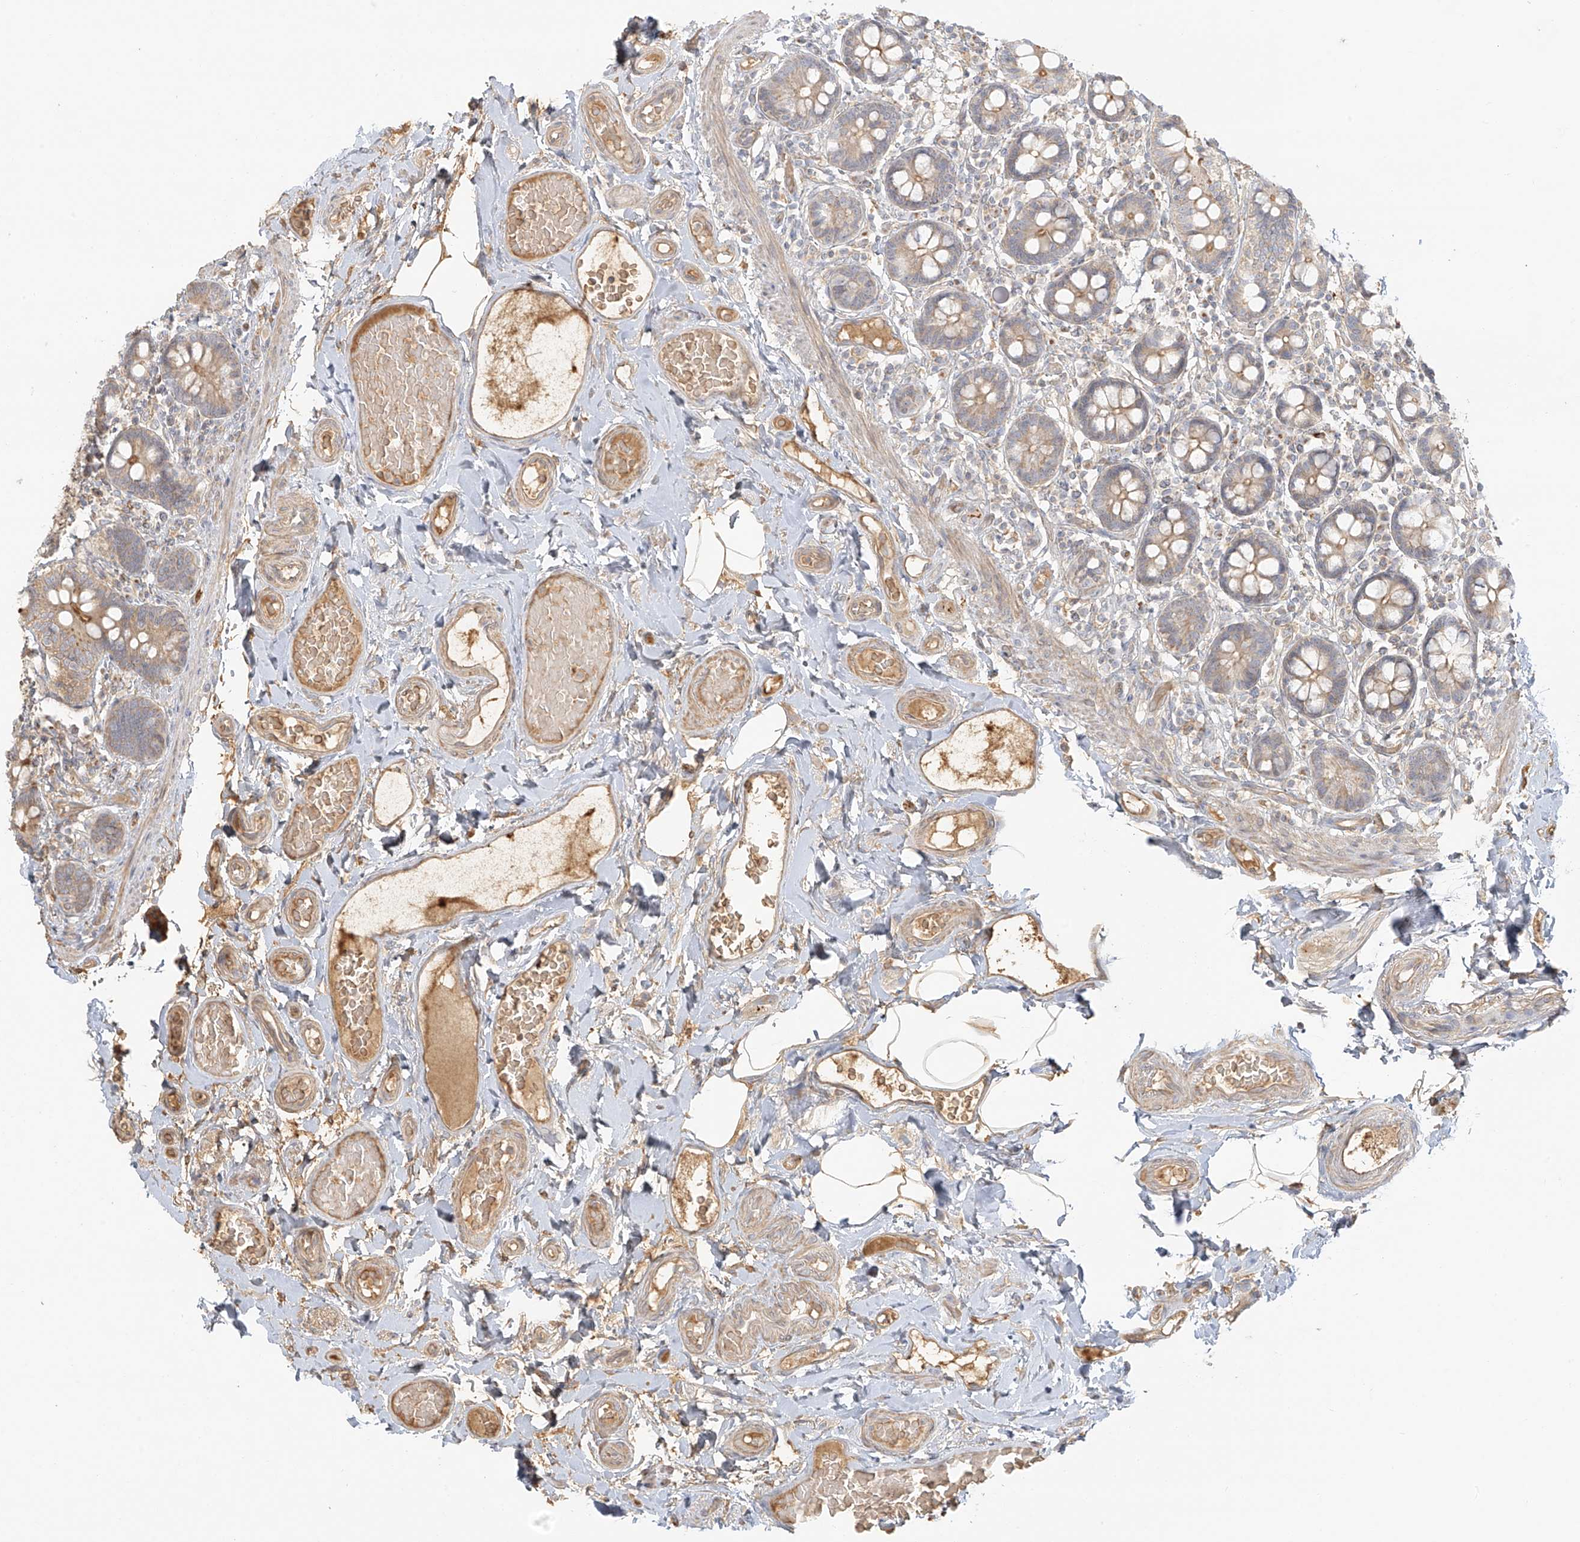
{"staining": {"intensity": "moderate", "quantity": ">75%", "location": "cytoplasmic/membranous"}, "tissue": "small intestine", "cell_type": "Glandular cells", "image_type": "normal", "snomed": [{"axis": "morphology", "description": "Normal tissue, NOS"}, {"axis": "topography", "description": "Small intestine"}], "caption": "Benign small intestine exhibits moderate cytoplasmic/membranous expression in about >75% of glandular cells (IHC, brightfield microscopy, high magnification)..", "gene": "UPK1B", "patient": {"sex": "female", "age": 64}}